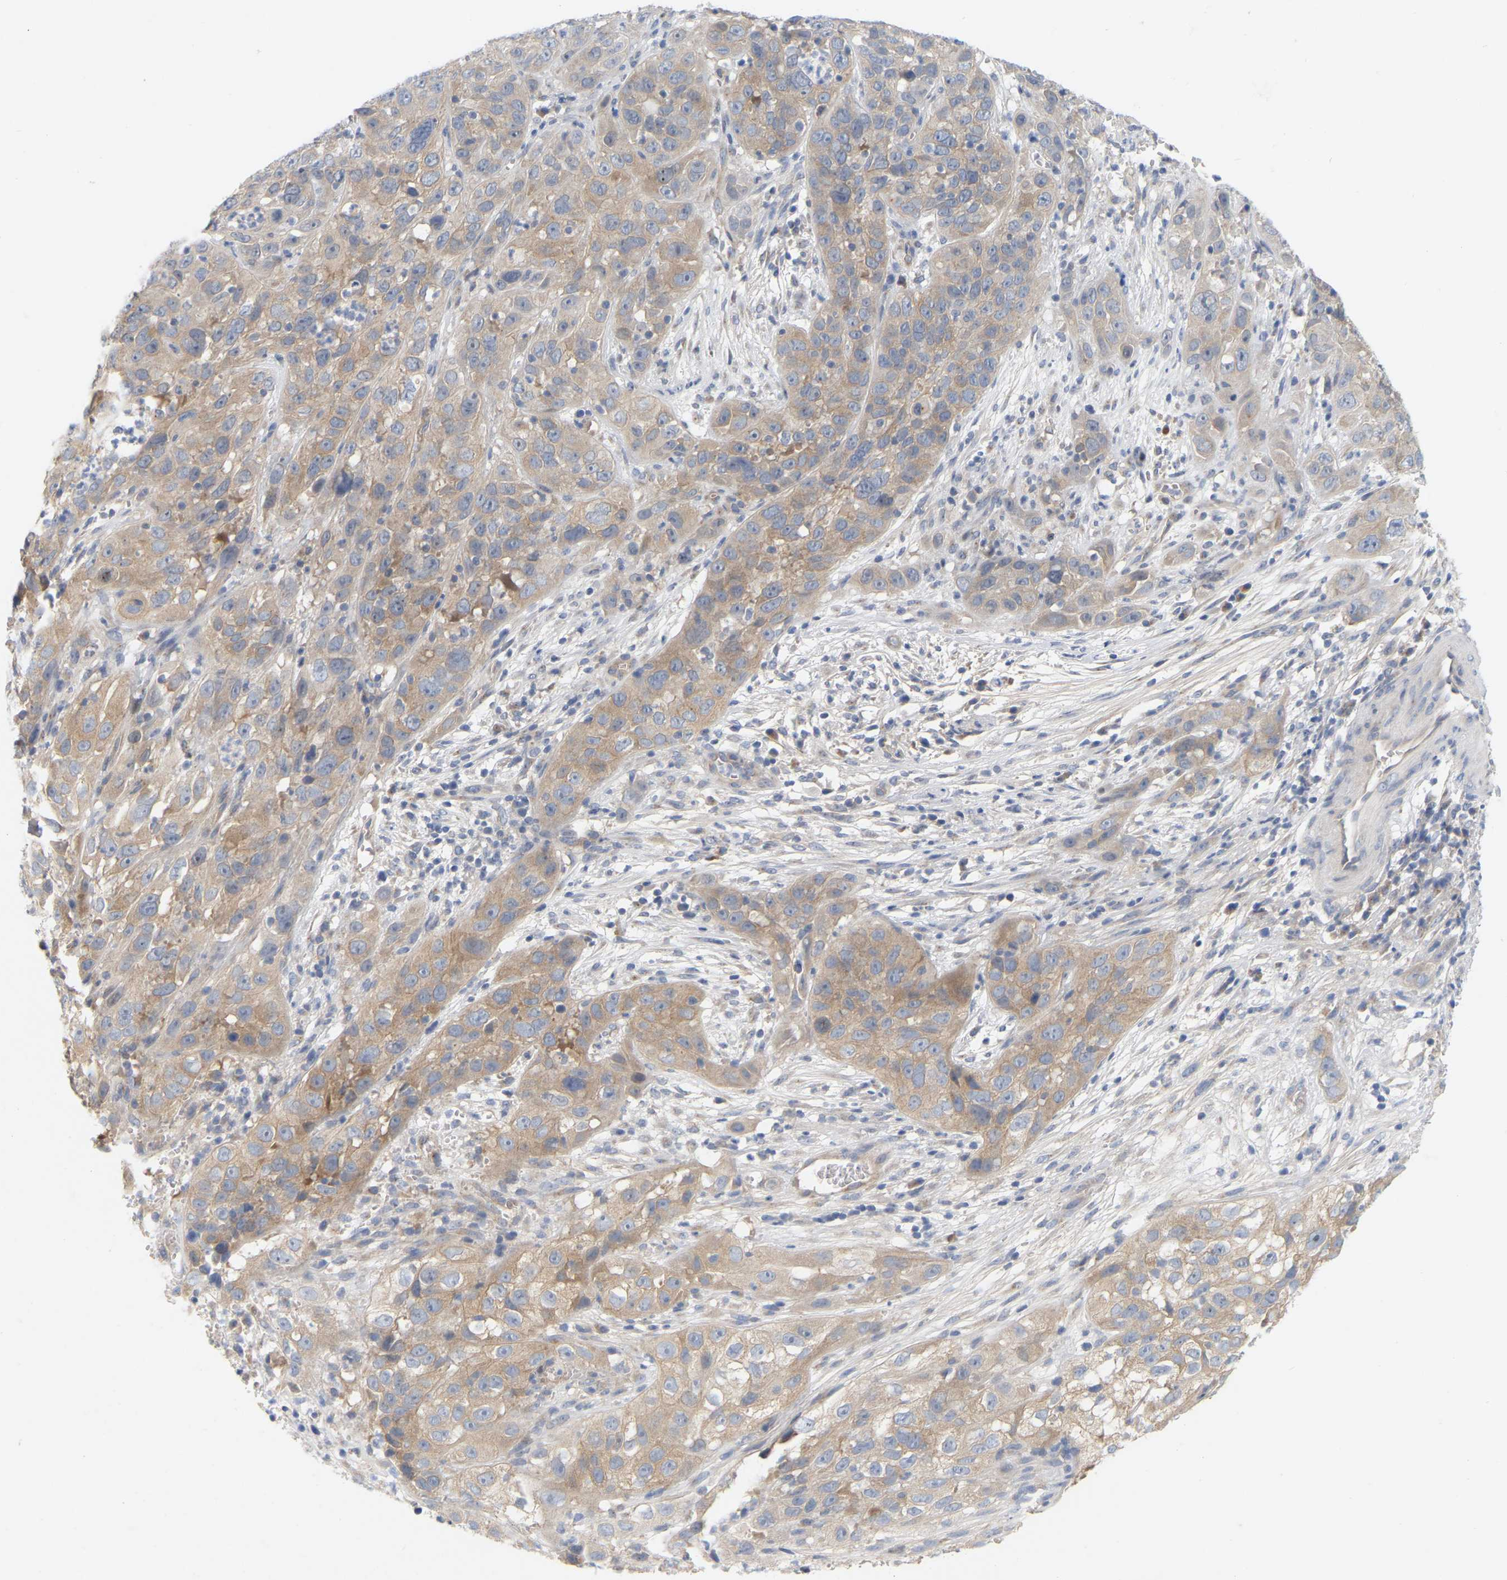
{"staining": {"intensity": "moderate", "quantity": ">75%", "location": "cytoplasmic/membranous"}, "tissue": "cervical cancer", "cell_type": "Tumor cells", "image_type": "cancer", "snomed": [{"axis": "morphology", "description": "Squamous cell carcinoma, NOS"}, {"axis": "topography", "description": "Cervix"}], "caption": "Tumor cells demonstrate medium levels of moderate cytoplasmic/membranous expression in approximately >75% of cells in human cervical squamous cell carcinoma. Immunohistochemistry (ihc) stains the protein in brown and the nuclei are stained blue.", "gene": "MINDY4", "patient": {"sex": "female", "age": 32}}